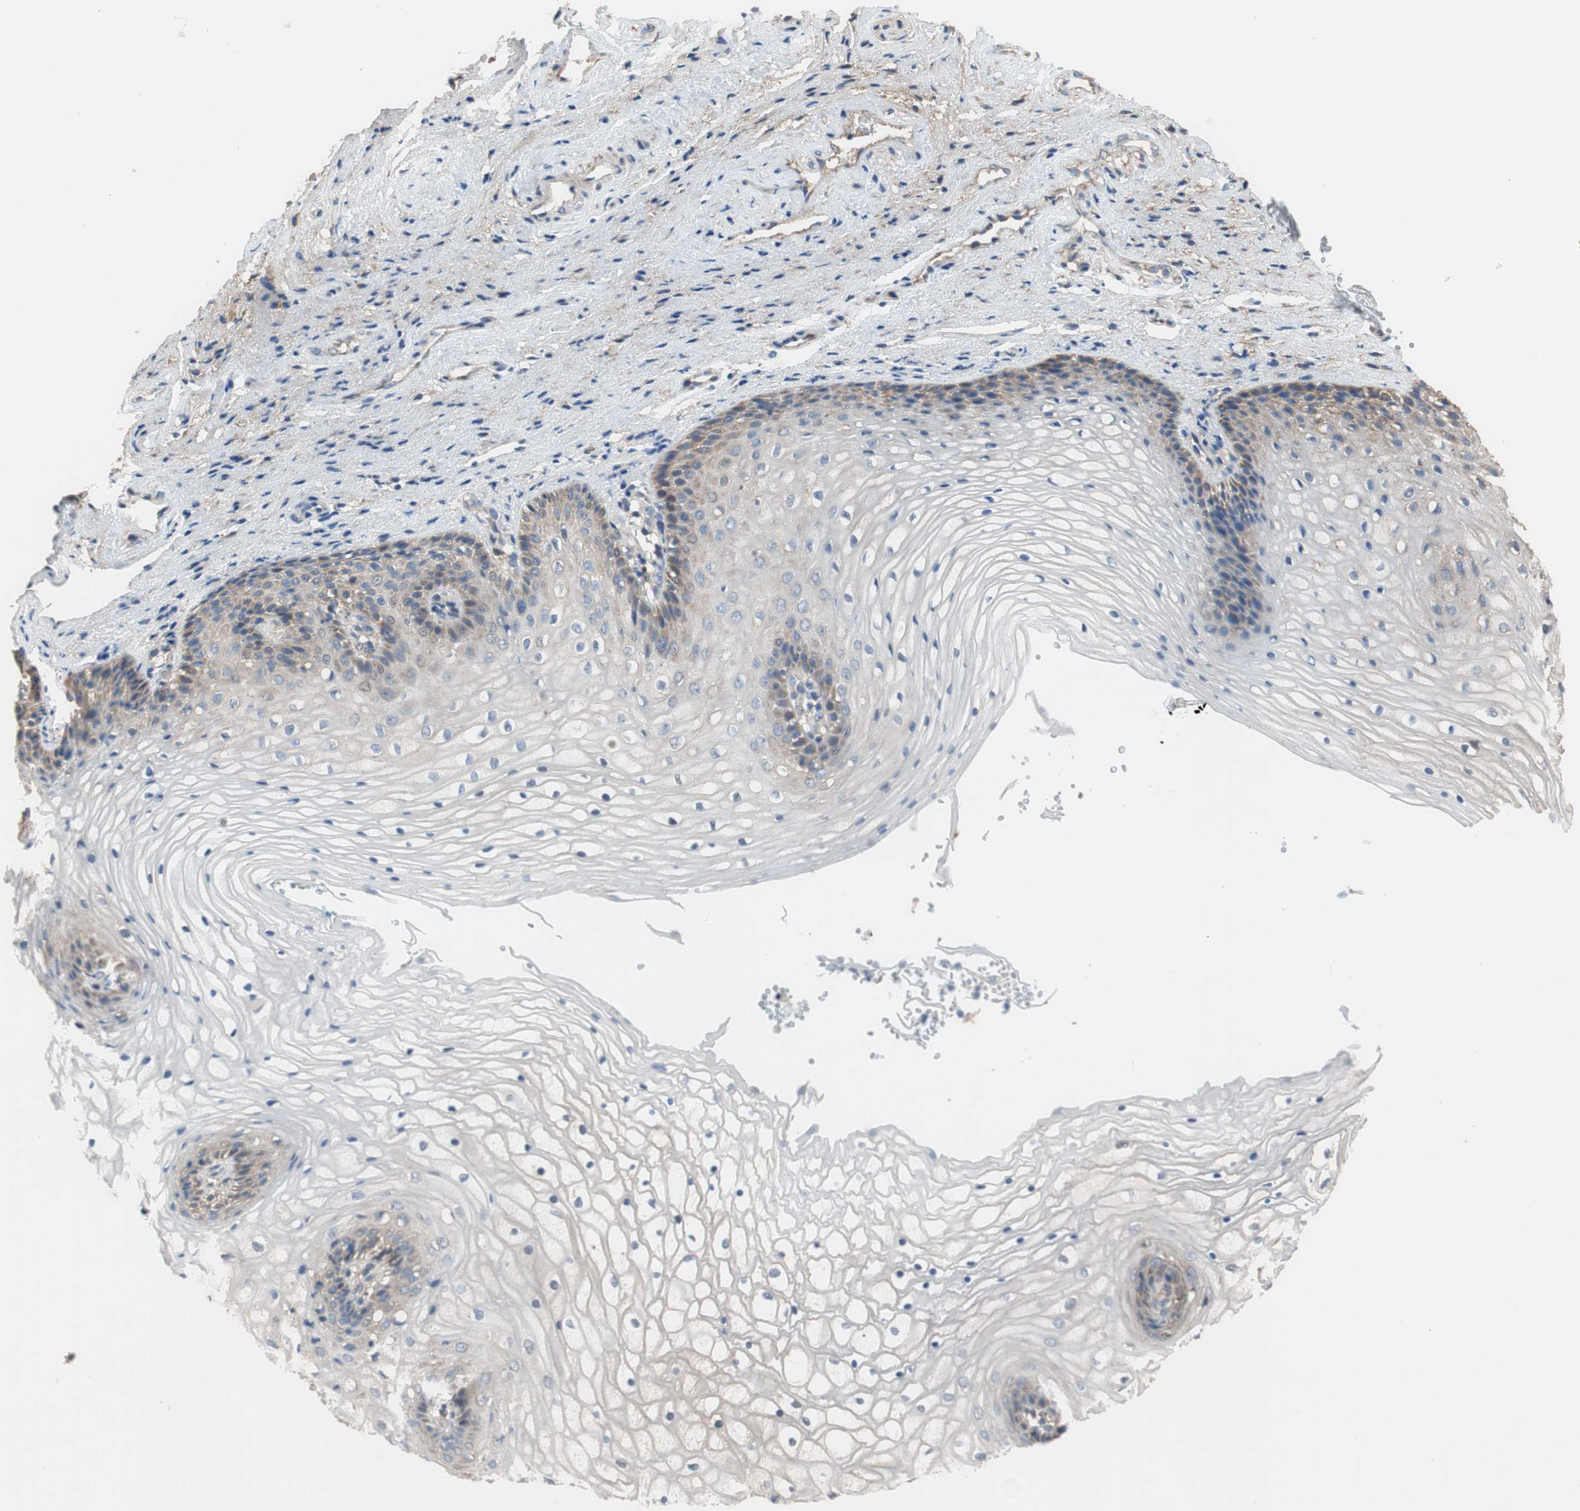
{"staining": {"intensity": "moderate", "quantity": "<25%", "location": "cytoplasmic/membranous"}, "tissue": "vagina", "cell_type": "Squamous epithelial cells", "image_type": "normal", "snomed": [{"axis": "morphology", "description": "Normal tissue, NOS"}, {"axis": "topography", "description": "Vagina"}], "caption": "Protein analysis of benign vagina demonstrates moderate cytoplasmic/membranous positivity in about <25% of squamous epithelial cells.", "gene": "ALDH1A2", "patient": {"sex": "female", "age": 34}}